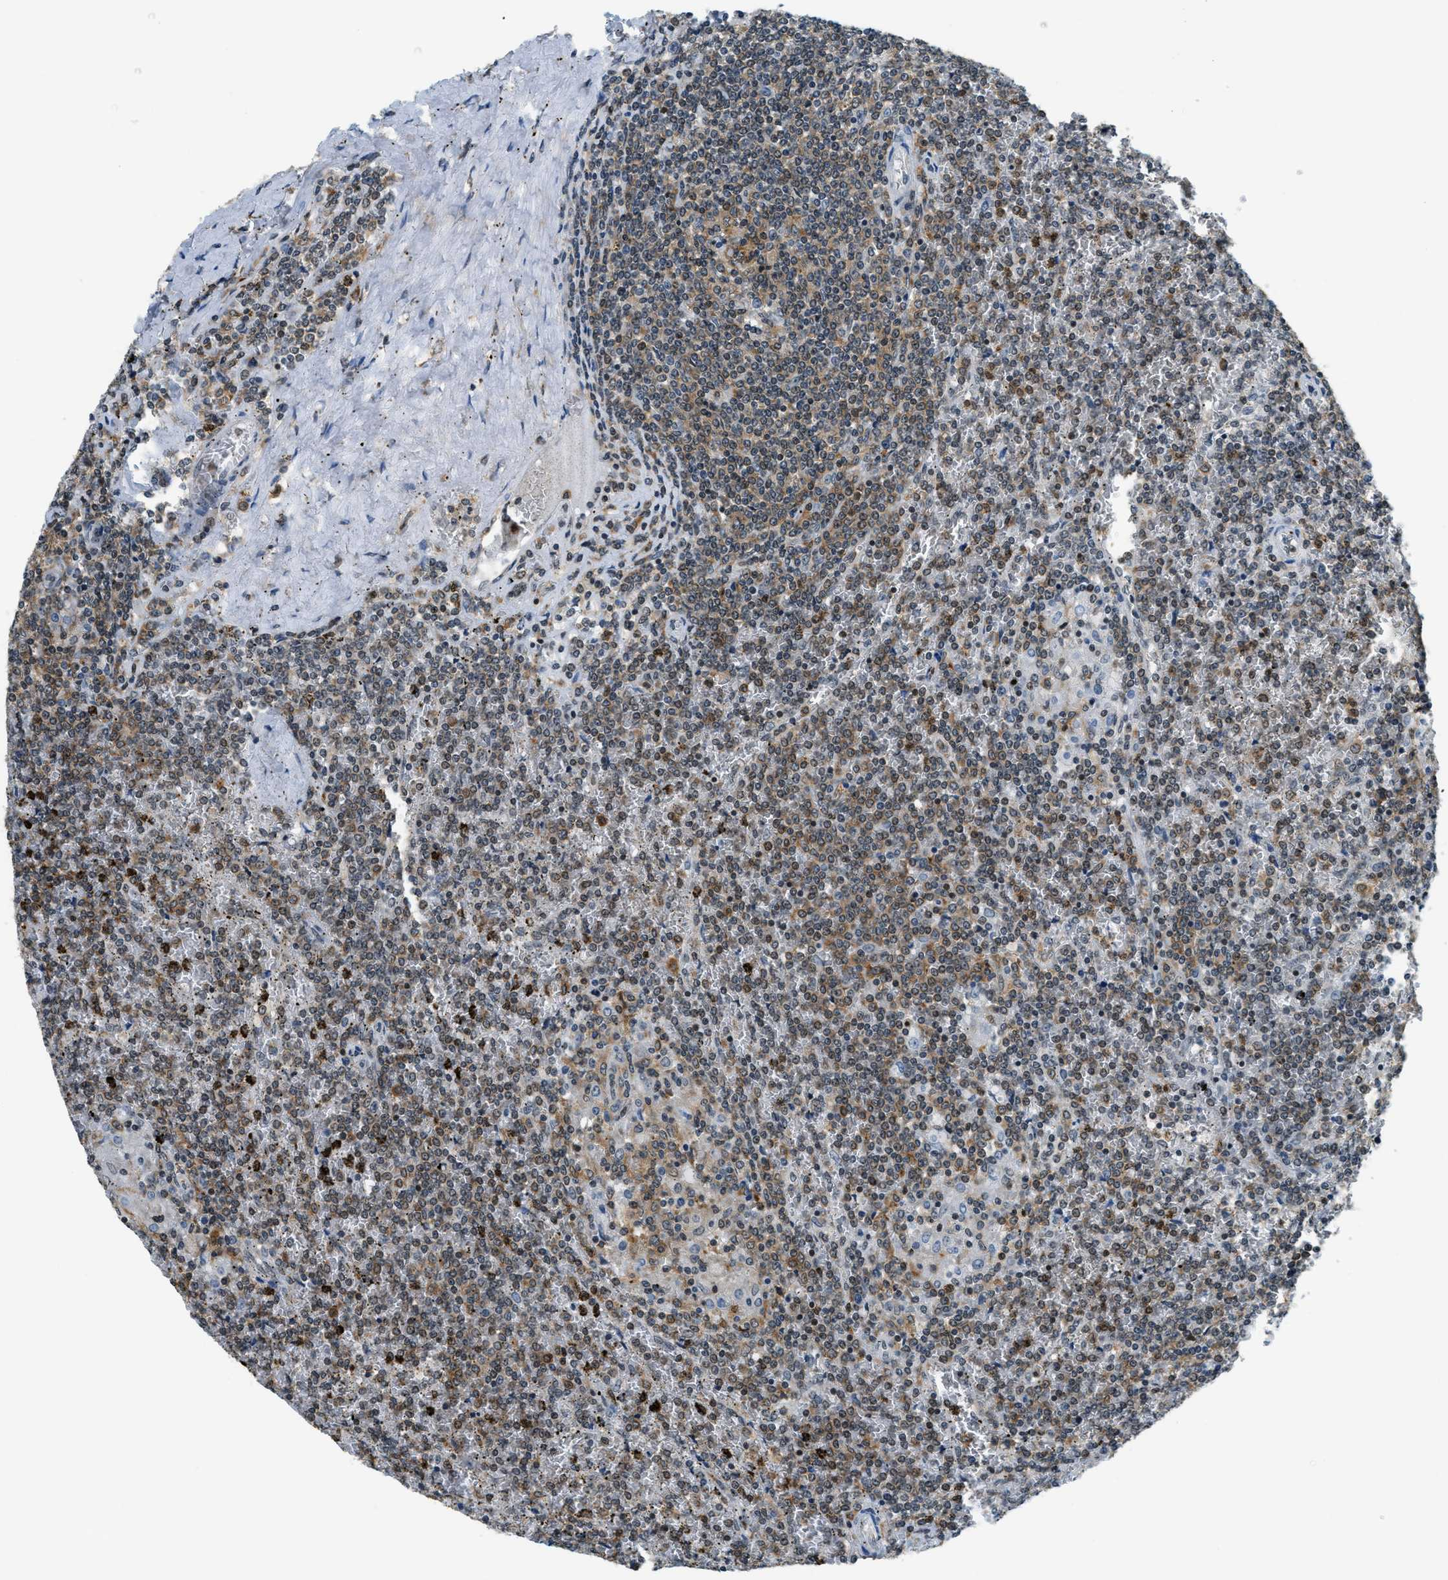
{"staining": {"intensity": "moderate", "quantity": "<25%", "location": "cytoplasmic/membranous"}, "tissue": "lymphoma", "cell_type": "Tumor cells", "image_type": "cancer", "snomed": [{"axis": "morphology", "description": "Malignant lymphoma, non-Hodgkin's type, Low grade"}, {"axis": "topography", "description": "Spleen"}], "caption": "Brown immunohistochemical staining in human low-grade malignant lymphoma, non-Hodgkin's type demonstrates moderate cytoplasmic/membranous staining in approximately <25% of tumor cells.", "gene": "RAB11FIP1", "patient": {"sex": "female", "age": 19}}